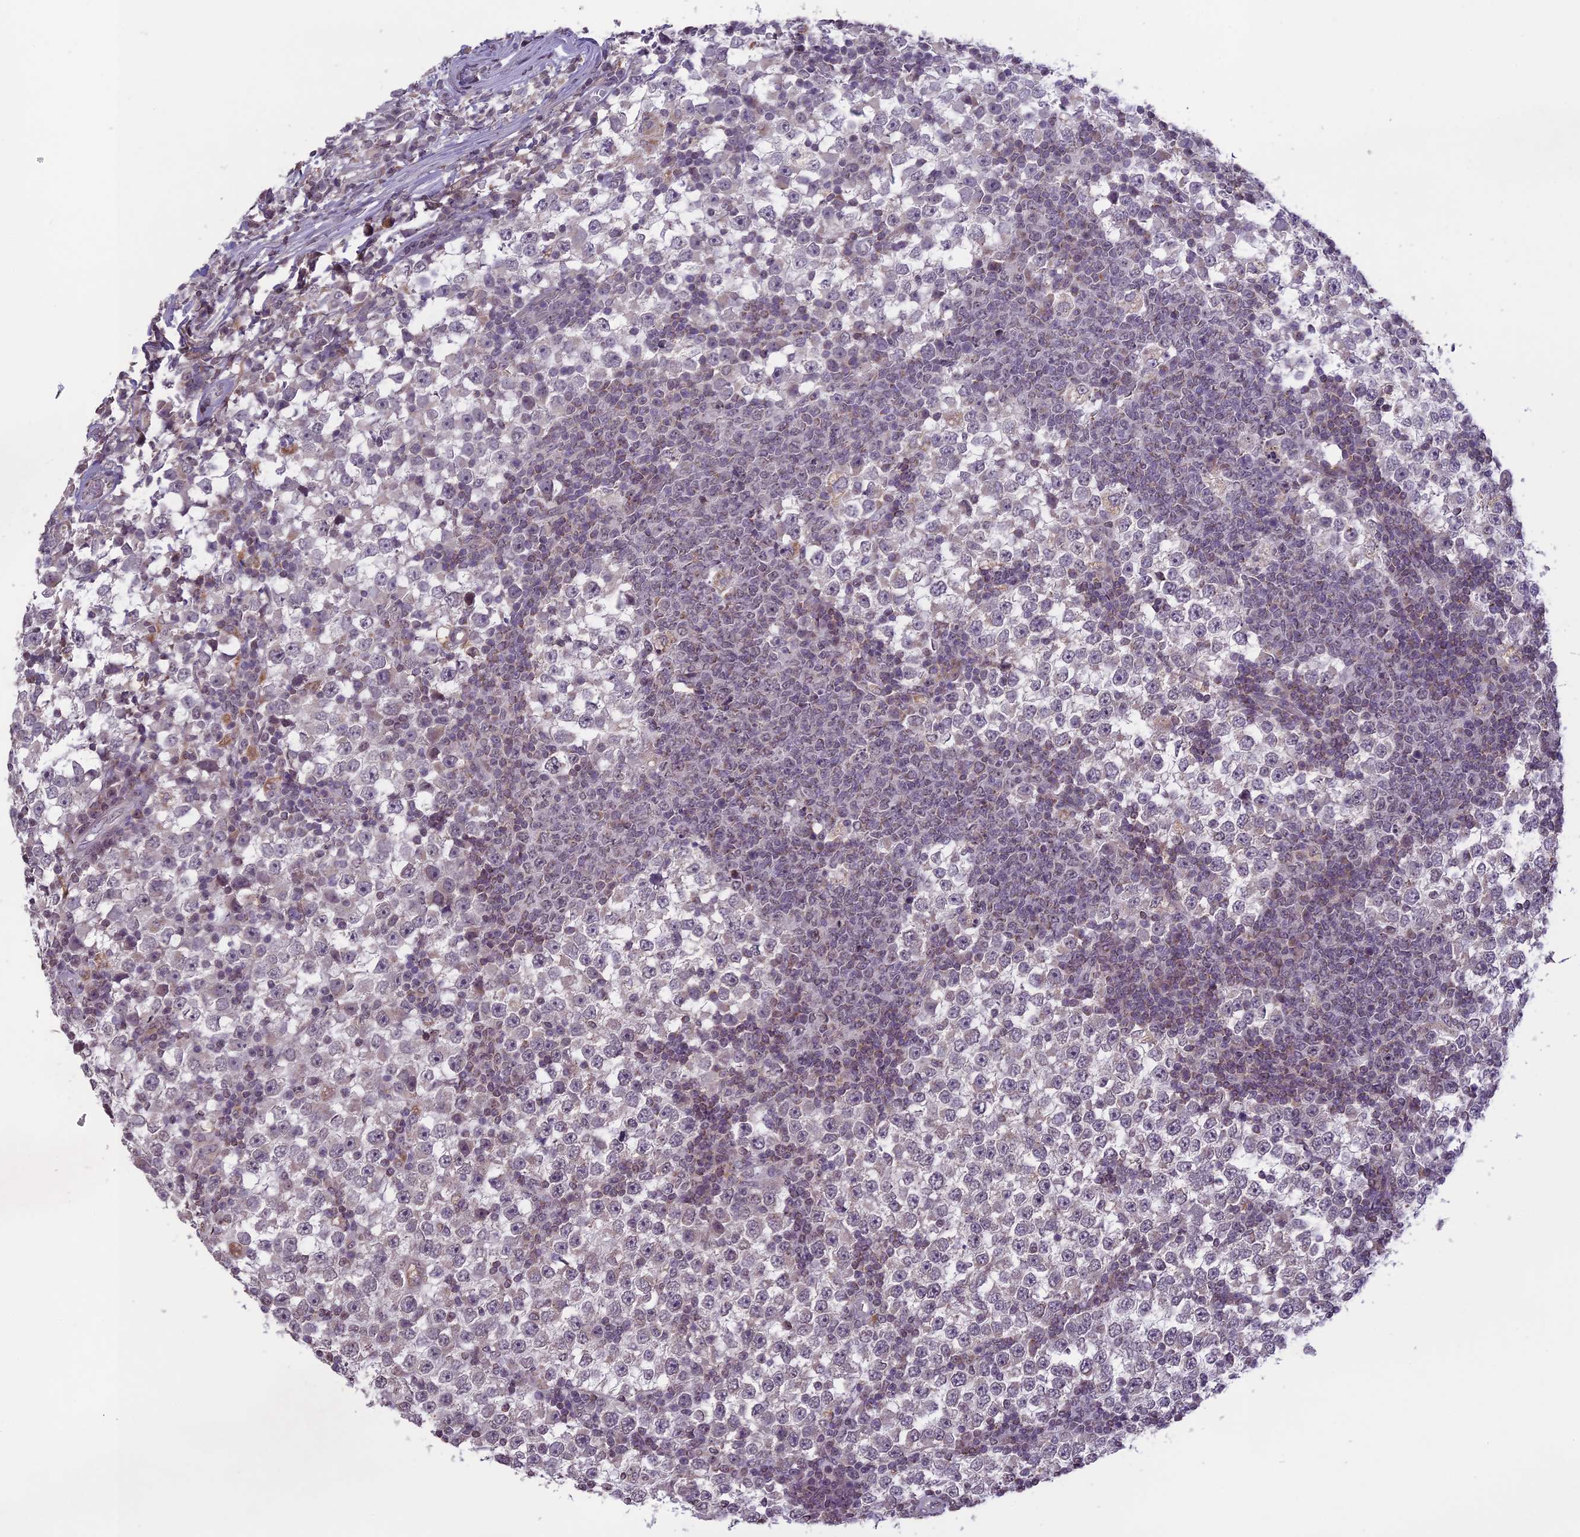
{"staining": {"intensity": "negative", "quantity": "none", "location": "none"}, "tissue": "testis cancer", "cell_type": "Tumor cells", "image_type": "cancer", "snomed": [{"axis": "morphology", "description": "Seminoma, NOS"}, {"axis": "topography", "description": "Testis"}], "caption": "Immunohistochemical staining of testis cancer shows no significant staining in tumor cells. Nuclei are stained in blue.", "gene": "ERG28", "patient": {"sex": "male", "age": 65}}